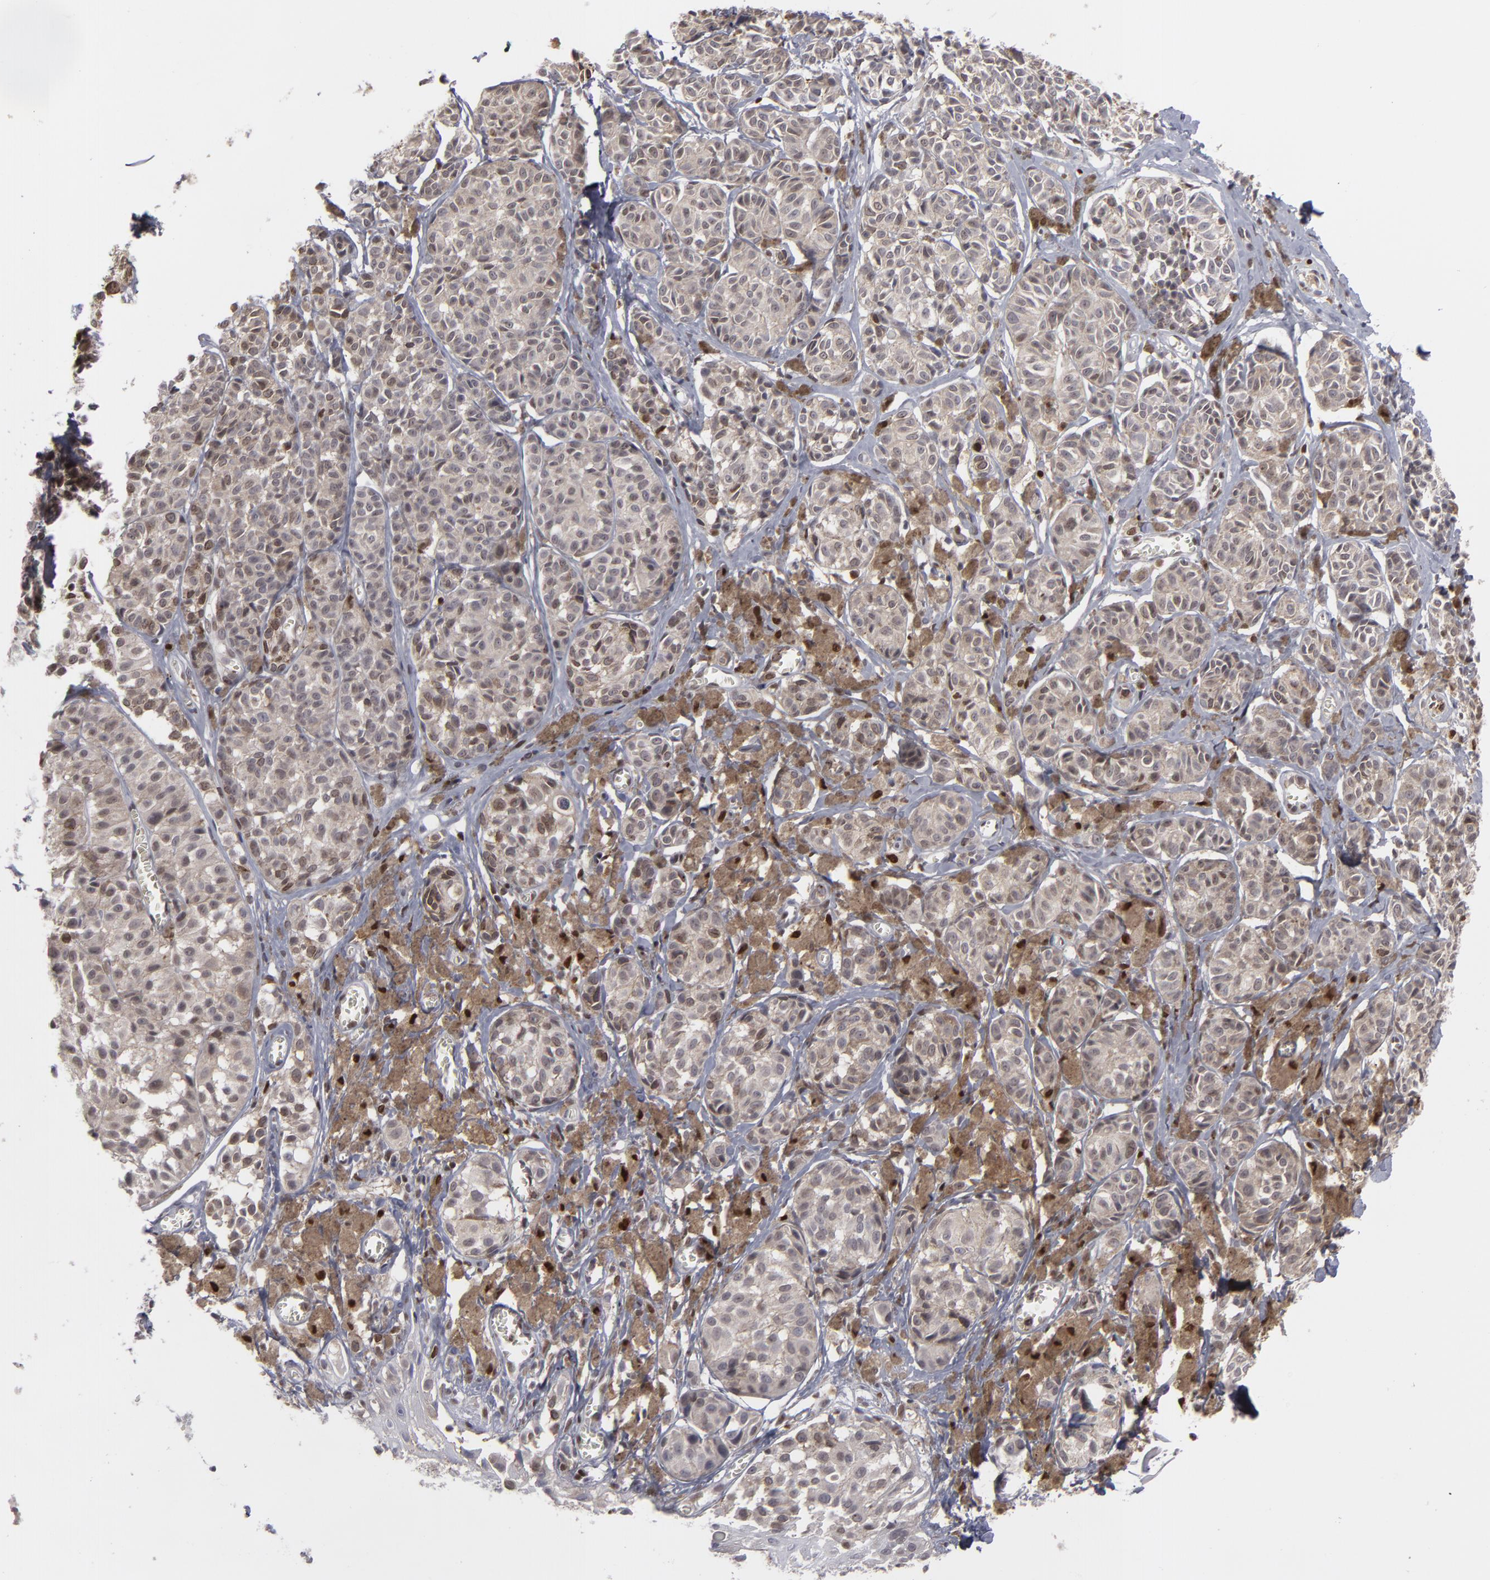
{"staining": {"intensity": "weak", "quantity": "25%-75%", "location": "cytoplasmic/membranous,nuclear"}, "tissue": "melanoma", "cell_type": "Tumor cells", "image_type": "cancer", "snomed": [{"axis": "morphology", "description": "Malignant melanoma, NOS"}, {"axis": "topography", "description": "Skin"}], "caption": "Immunohistochemistry (IHC) staining of malignant melanoma, which displays low levels of weak cytoplasmic/membranous and nuclear staining in about 25%-75% of tumor cells indicating weak cytoplasmic/membranous and nuclear protein staining. The staining was performed using DAB (brown) for protein detection and nuclei were counterstained in hematoxylin (blue).", "gene": "GSR", "patient": {"sex": "male", "age": 76}}